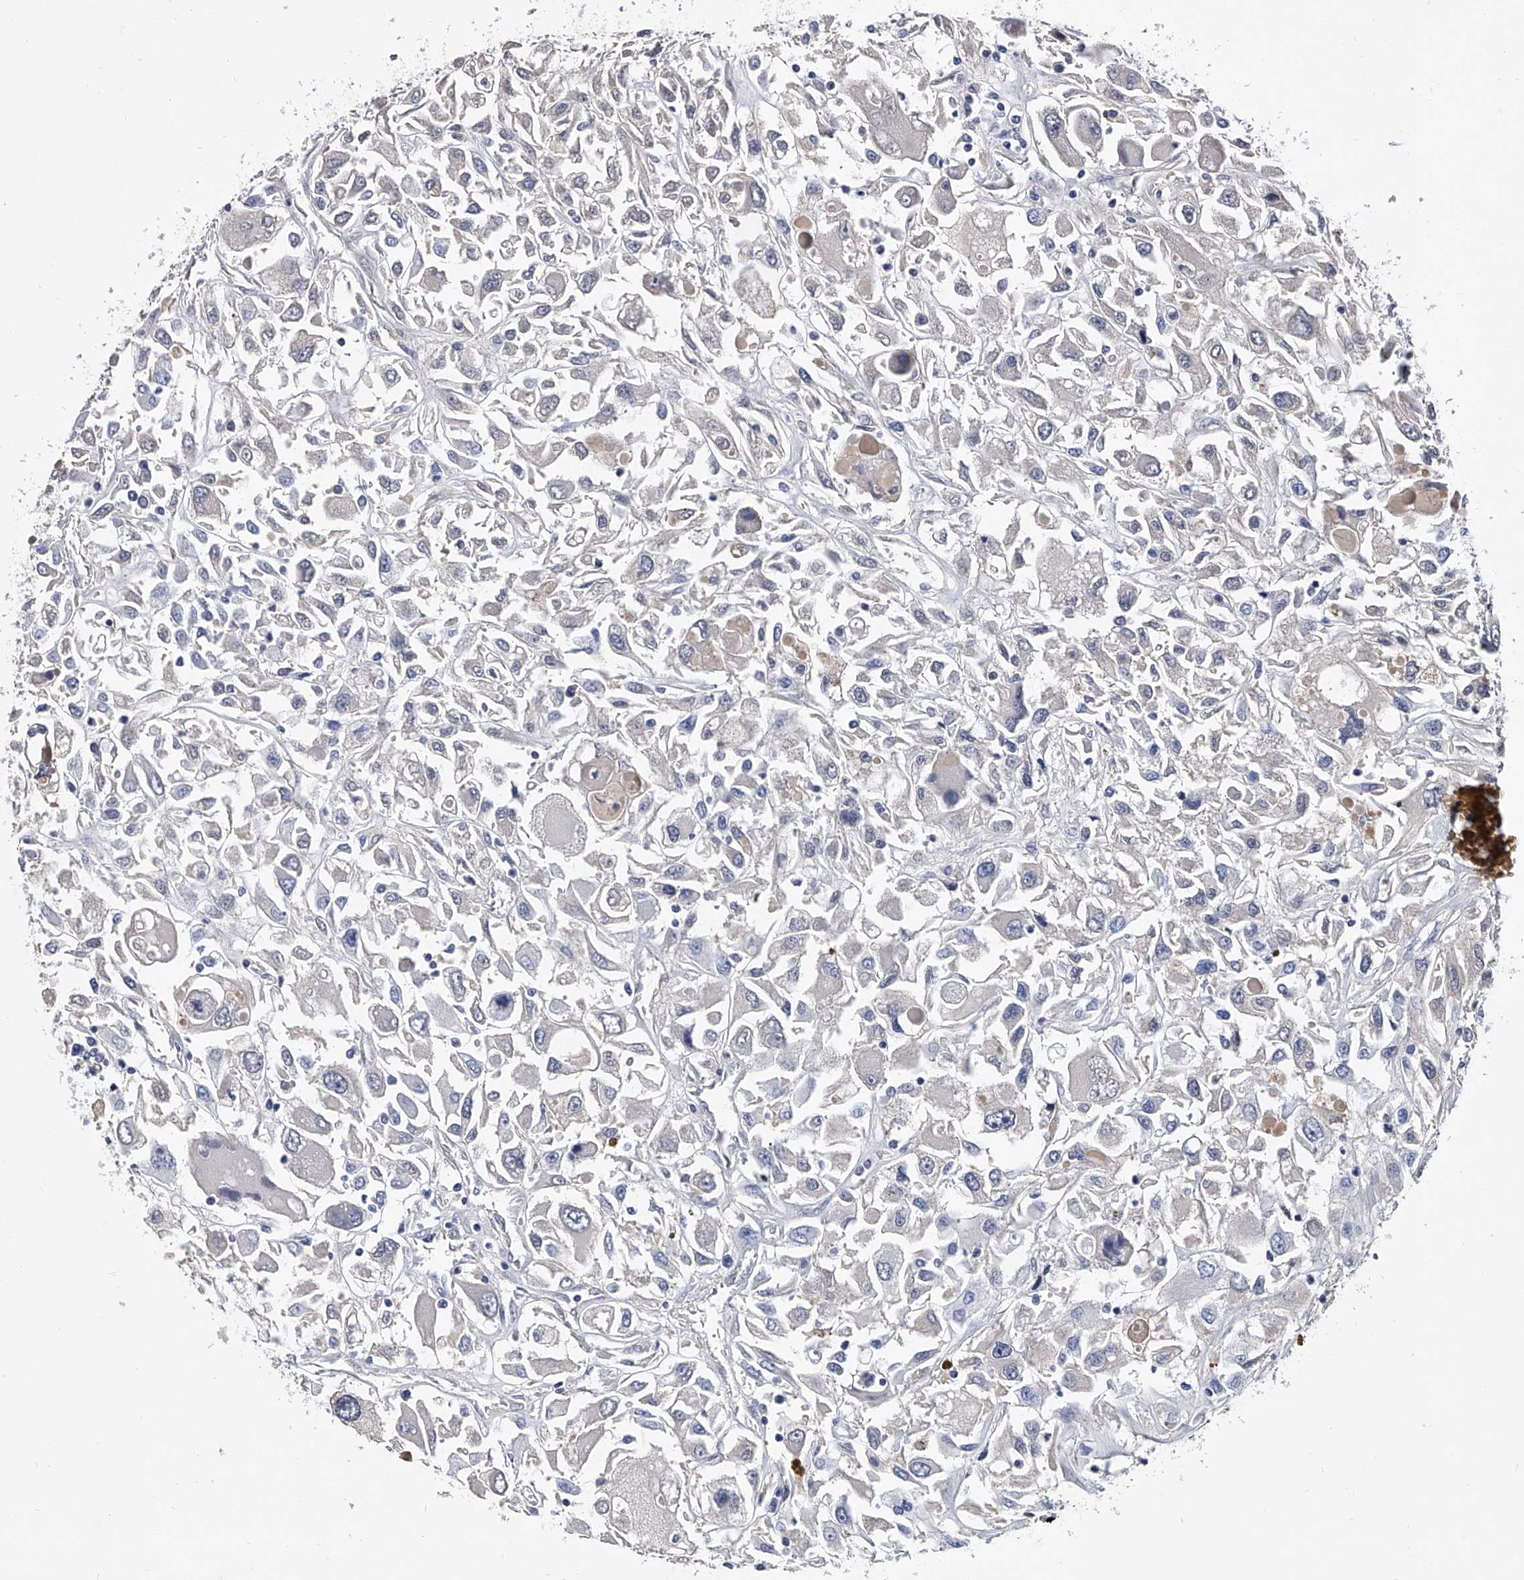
{"staining": {"intensity": "negative", "quantity": "none", "location": "none"}, "tissue": "renal cancer", "cell_type": "Tumor cells", "image_type": "cancer", "snomed": [{"axis": "morphology", "description": "Adenocarcinoma, NOS"}, {"axis": "topography", "description": "Kidney"}], "caption": "The photomicrograph demonstrates no significant expression in tumor cells of renal adenocarcinoma. The staining is performed using DAB (3,3'-diaminobenzidine) brown chromogen with nuclei counter-stained in using hematoxylin.", "gene": "EFCAB7", "patient": {"sex": "female", "age": 52}}